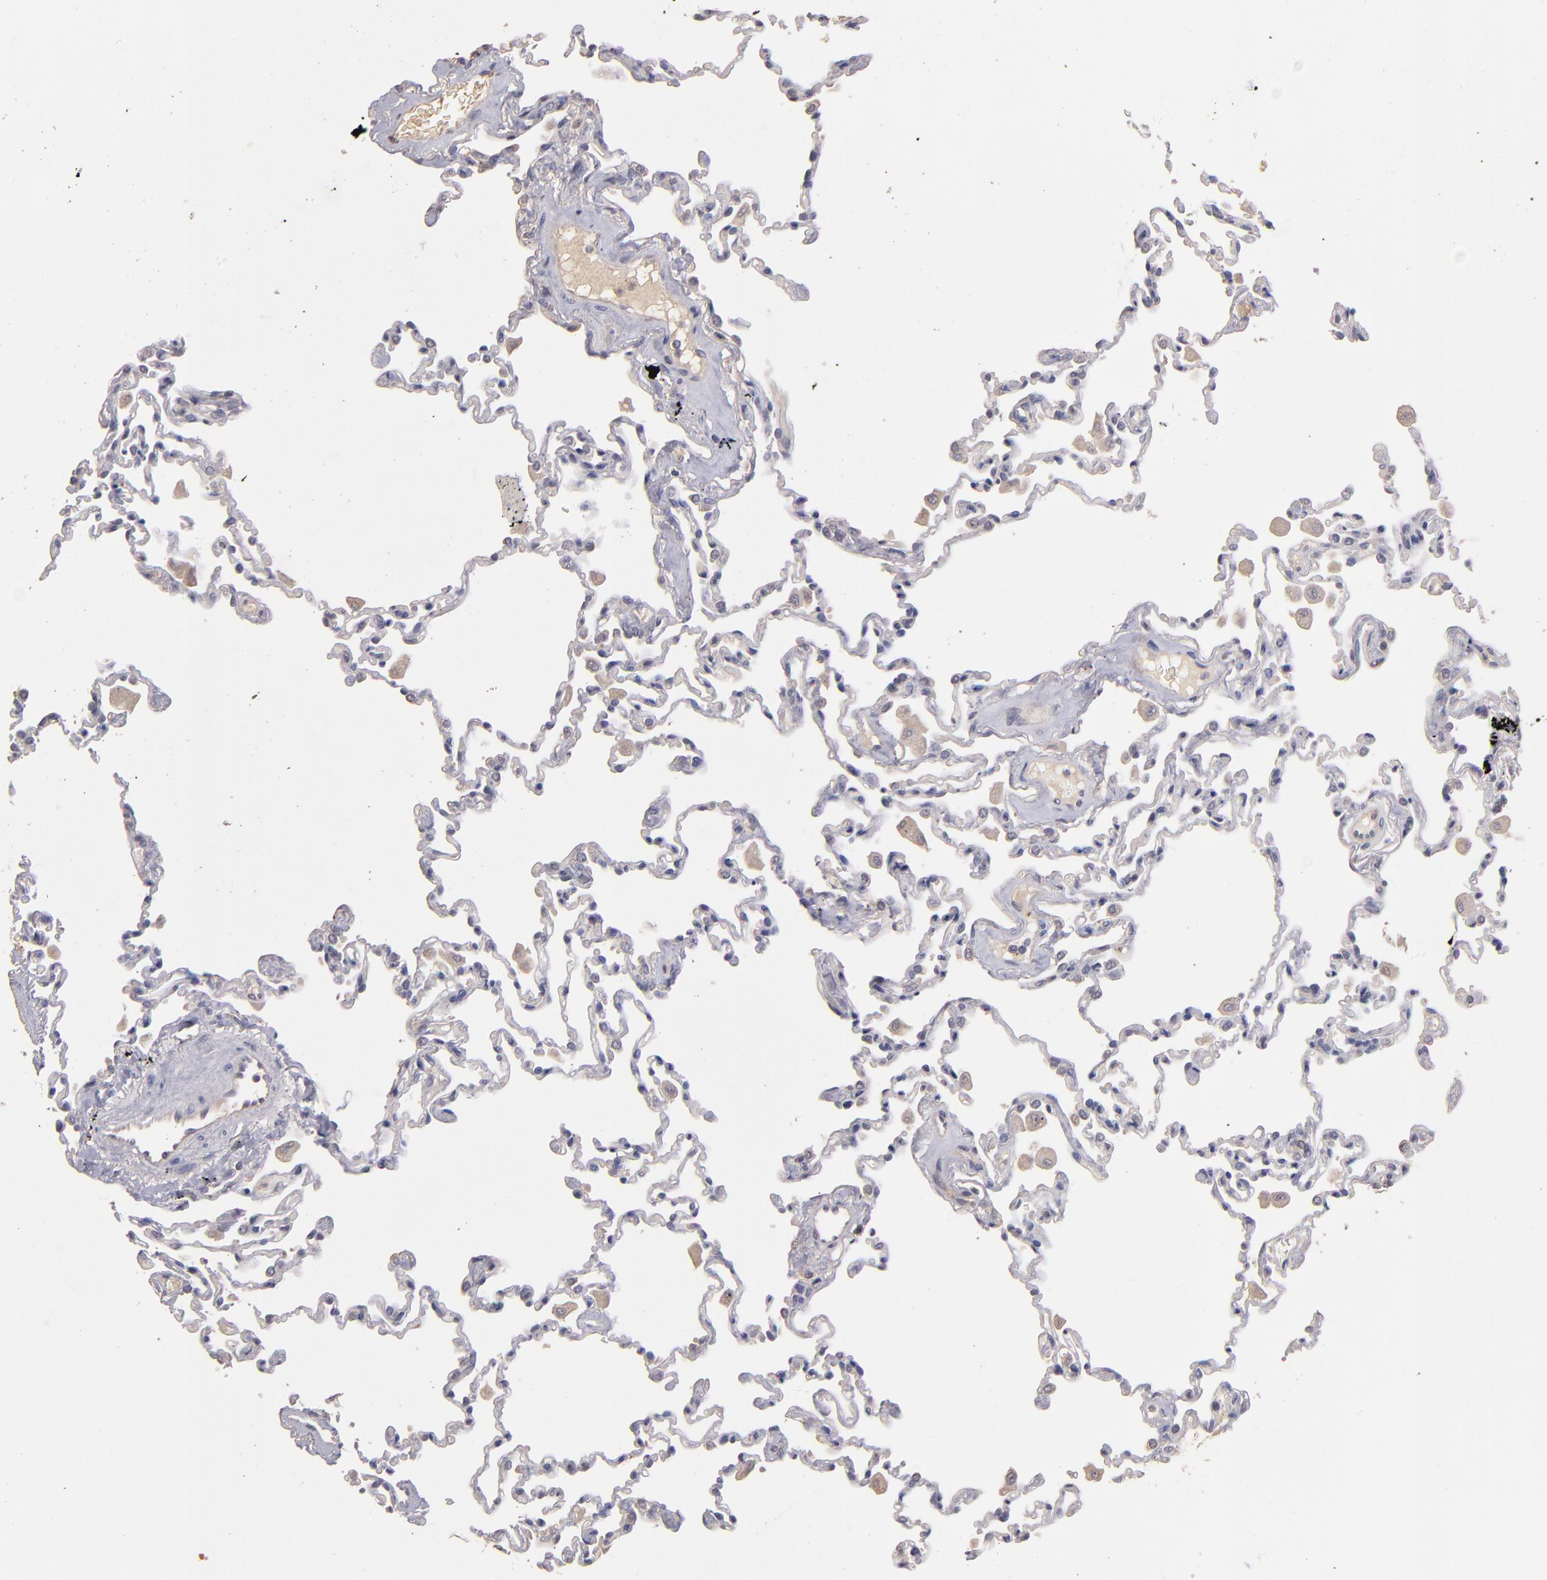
{"staining": {"intensity": "weak", "quantity": "<25%", "location": "cytoplasmic/membranous"}, "tissue": "lung", "cell_type": "Alveolar cells", "image_type": "normal", "snomed": [{"axis": "morphology", "description": "Normal tissue, NOS"}, {"axis": "topography", "description": "Lung"}], "caption": "An immunohistochemistry histopathology image of benign lung is shown. There is no staining in alveolar cells of lung. (Immunohistochemistry, brightfield microscopy, high magnification).", "gene": "GNAZ", "patient": {"sex": "male", "age": 59}}